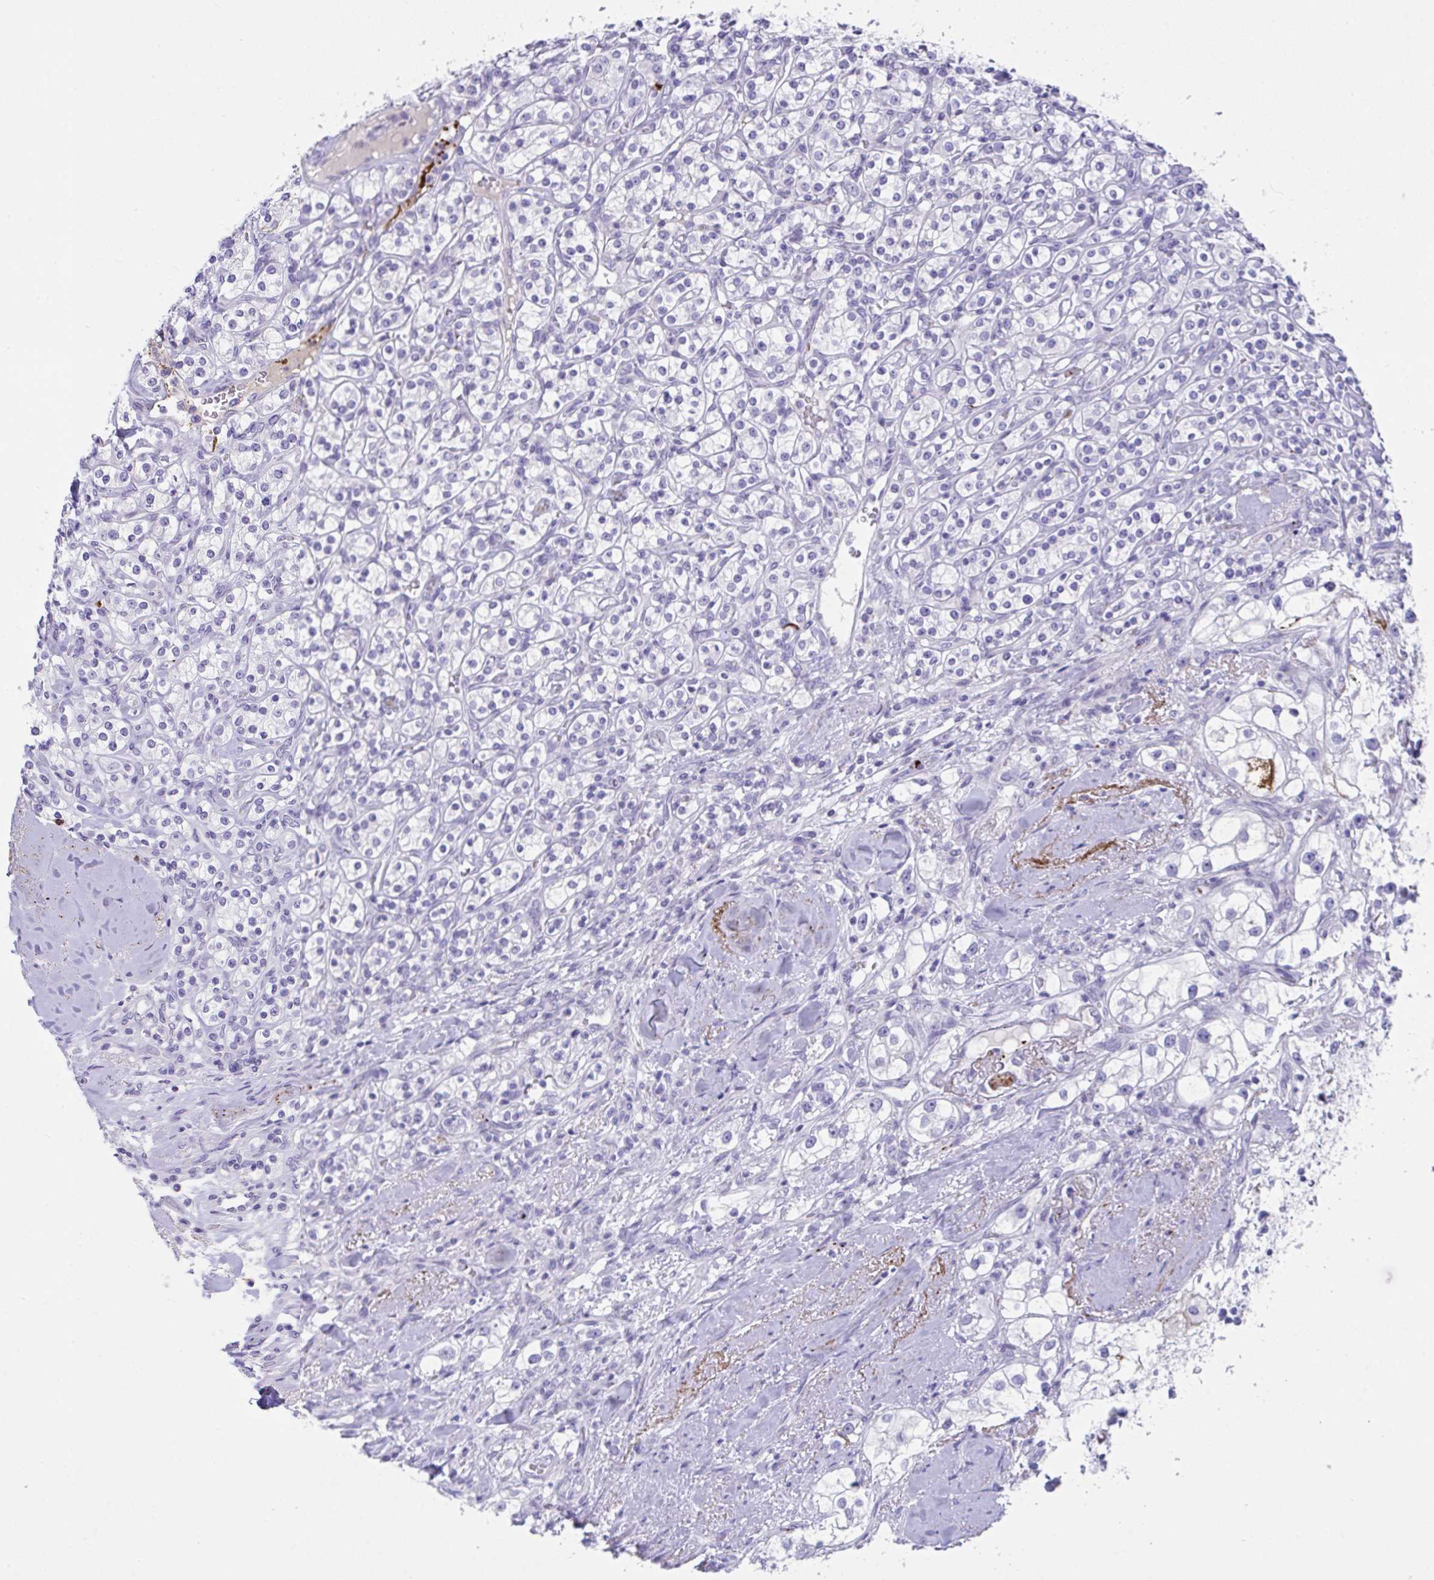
{"staining": {"intensity": "negative", "quantity": "none", "location": "none"}, "tissue": "renal cancer", "cell_type": "Tumor cells", "image_type": "cancer", "snomed": [{"axis": "morphology", "description": "Adenocarcinoma, NOS"}, {"axis": "topography", "description": "Kidney"}], "caption": "The photomicrograph demonstrates no staining of tumor cells in renal cancer (adenocarcinoma). Nuclei are stained in blue.", "gene": "KMT2E", "patient": {"sex": "male", "age": 77}}